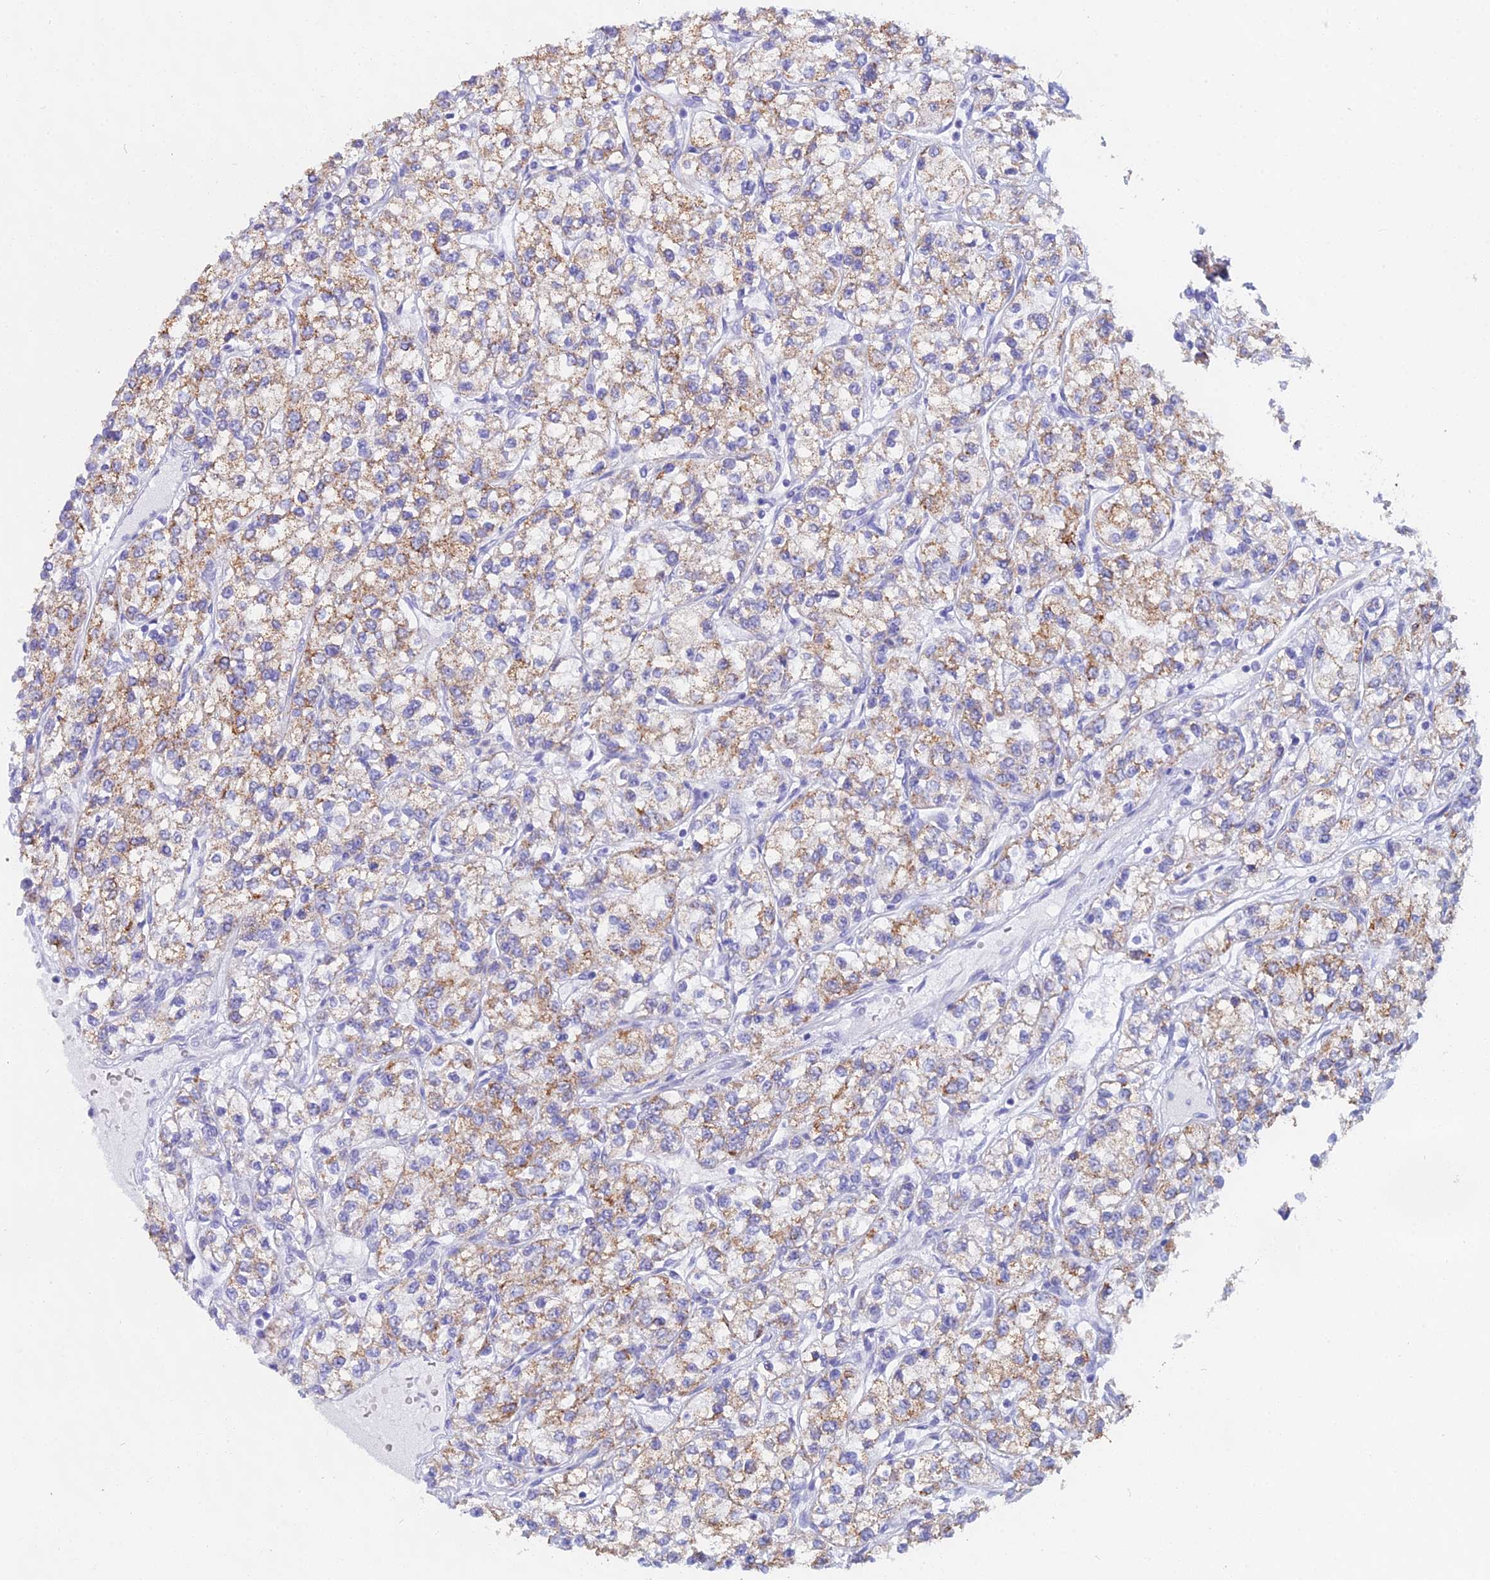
{"staining": {"intensity": "moderate", "quantity": ">75%", "location": "cytoplasmic/membranous"}, "tissue": "renal cancer", "cell_type": "Tumor cells", "image_type": "cancer", "snomed": [{"axis": "morphology", "description": "Adenocarcinoma, NOS"}, {"axis": "topography", "description": "Kidney"}], "caption": "IHC micrograph of neoplastic tissue: renal cancer (adenocarcinoma) stained using immunohistochemistry (IHC) exhibits medium levels of moderate protein expression localized specifically in the cytoplasmic/membranous of tumor cells, appearing as a cytoplasmic/membranous brown color.", "gene": "CGB2", "patient": {"sex": "male", "age": 80}}